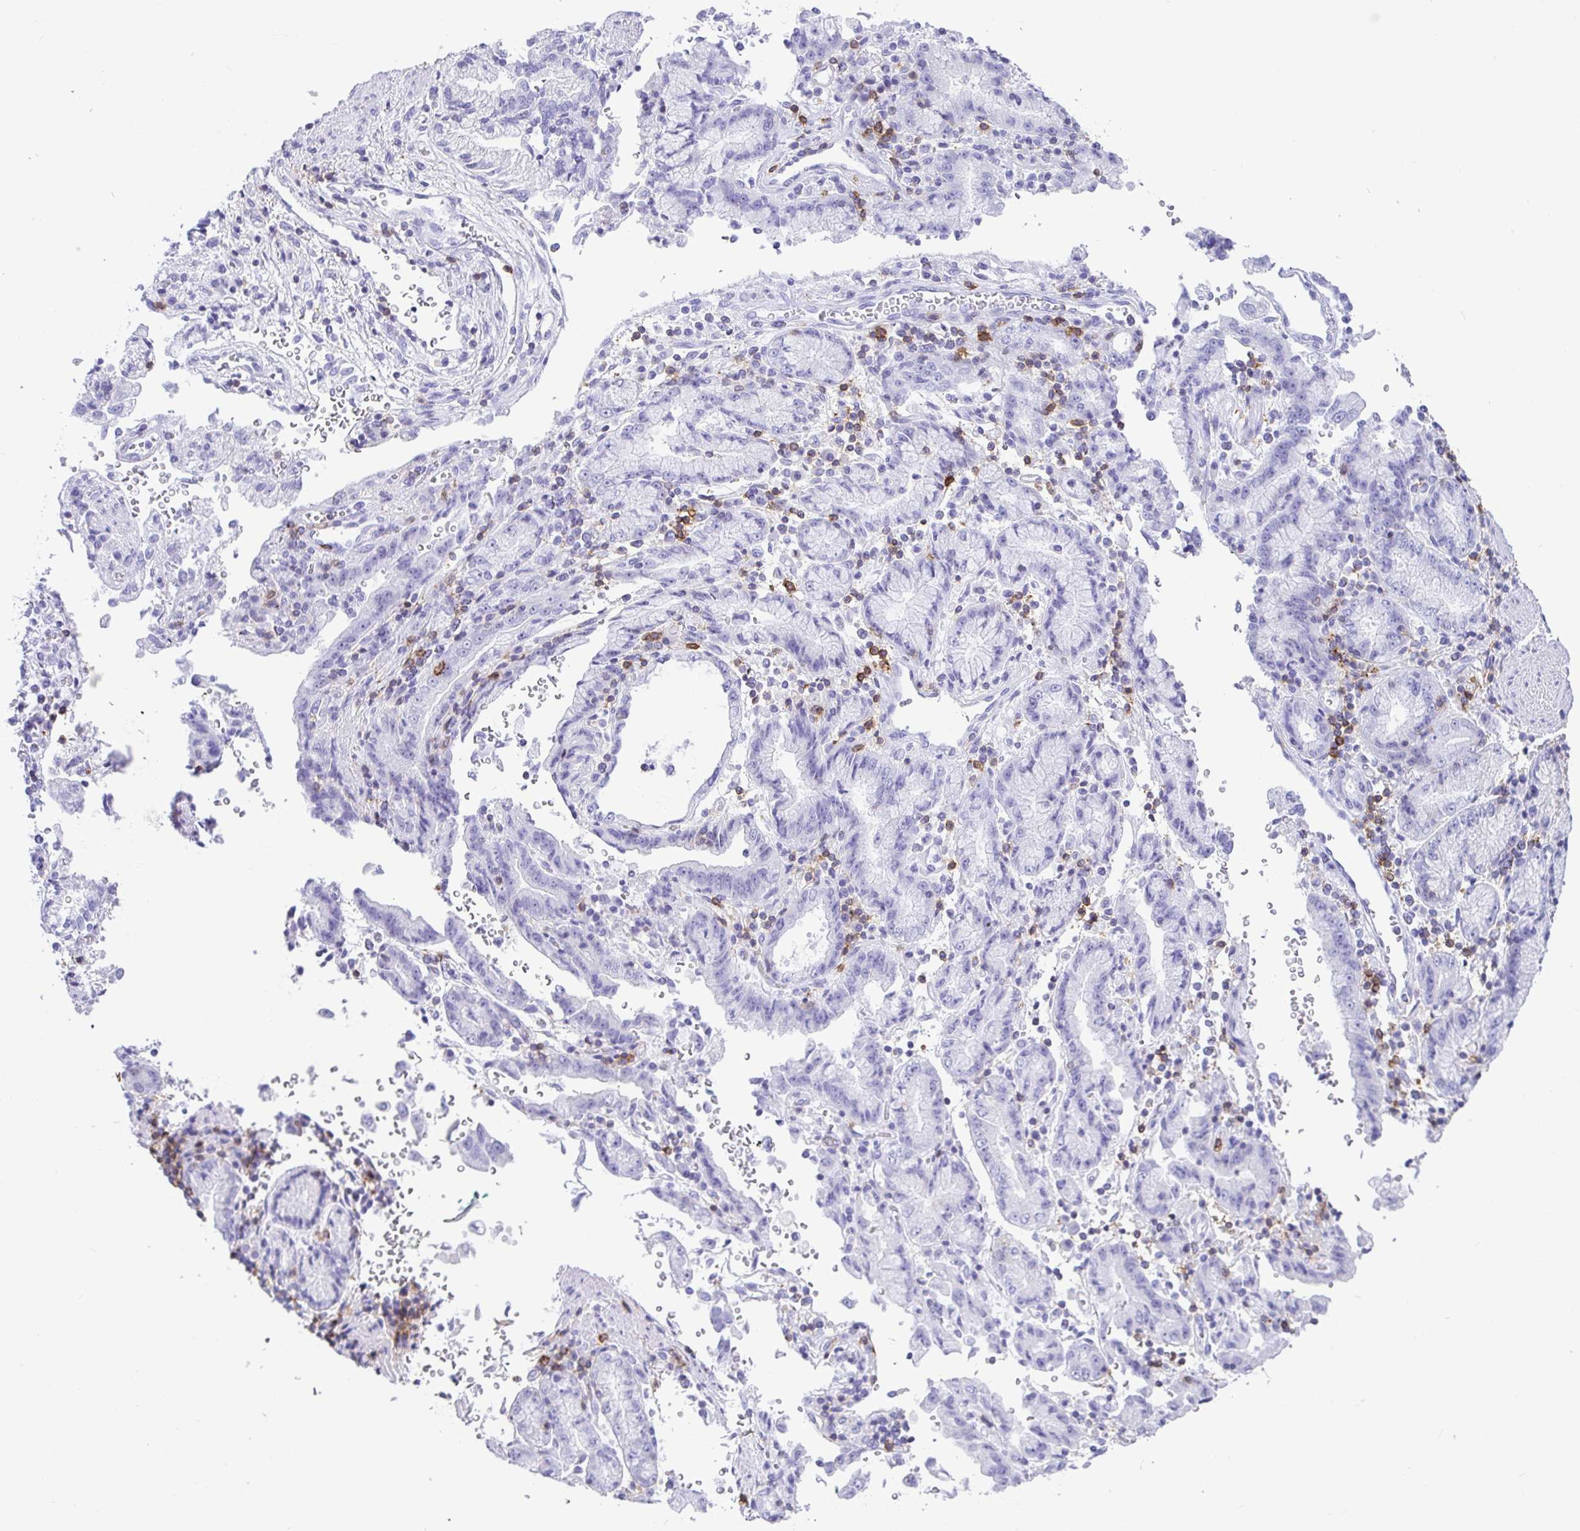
{"staining": {"intensity": "negative", "quantity": "none", "location": "none"}, "tissue": "stomach cancer", "cell_type": "Tumor cells", "image_type": "cancer", "snomed": [{"axis": "morphology", "description": "Adenocarcinoma, NOS"}, {"axis": "topography", "description": "Stomach"}], "caption": "Stomach cancer was stained to show a protein in brown. There is no significant staining in tumor cells. The staining is performed using DAB (3,3'-diaminobenzidine) brown chromogen with nuclei counter-stained in using hematoxylin.", "gene": "CD5", "patient": {"sex": "male", "age": 62}}